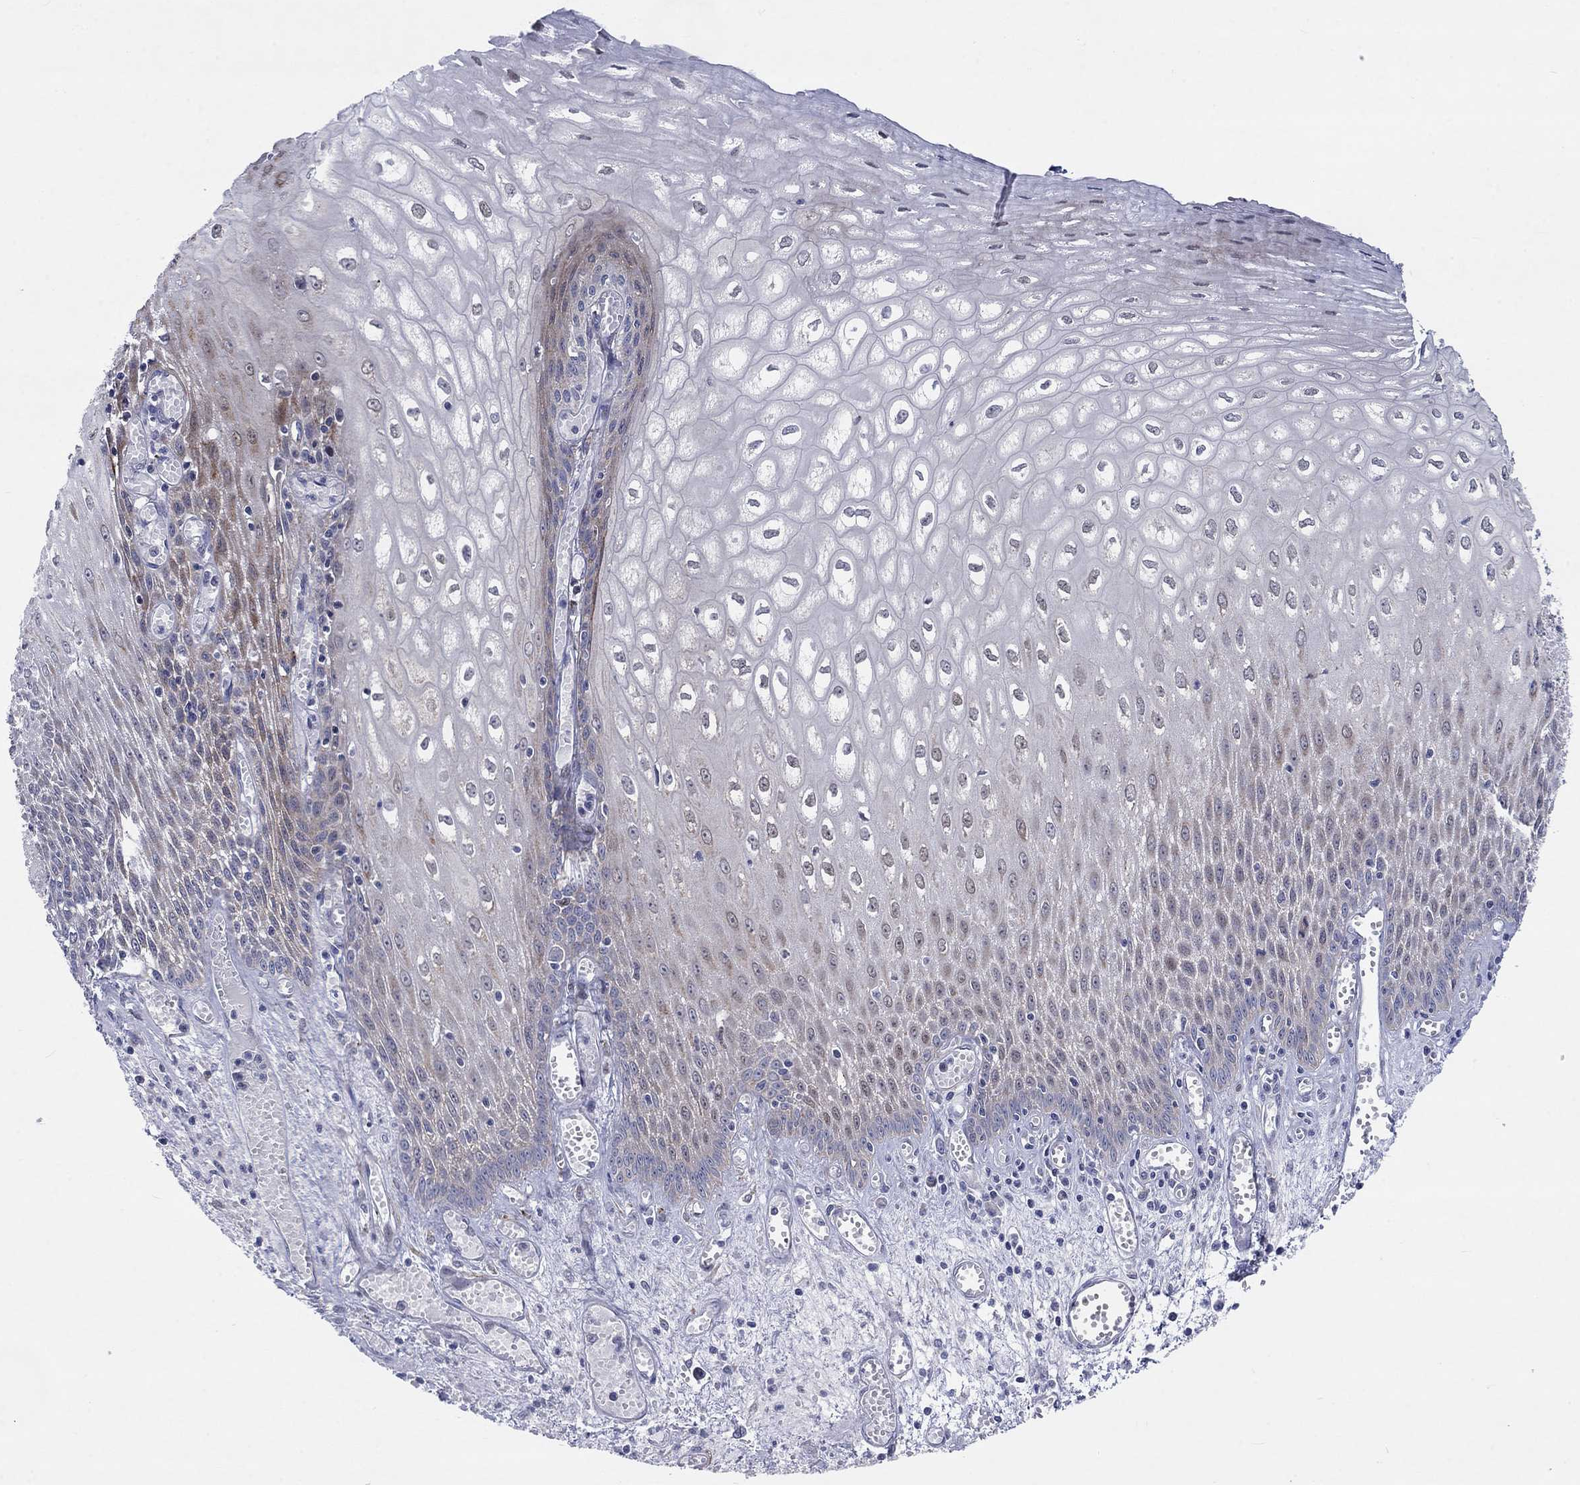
{"staining": {"intensity": "moderate", "quantity": "<25%", "location": "cytoplasmic/membranous"}, "tissue": "esophagus", "cell_type": "Squamous epithelial cells", "image_type": "normal", "snomed": [{"axis": "morphology", "description": "Normal tissue, NOS"}, {"axis": "topography", "description": "Esophagus"}], "caption": "Protein staining of benign esophagus exhibits moderate cytoplasmic/membranous staining in about <25% of squamous epithelial cells.", "gene": "SLC35F2", "patient": {"sex": "male", "age": 58}}